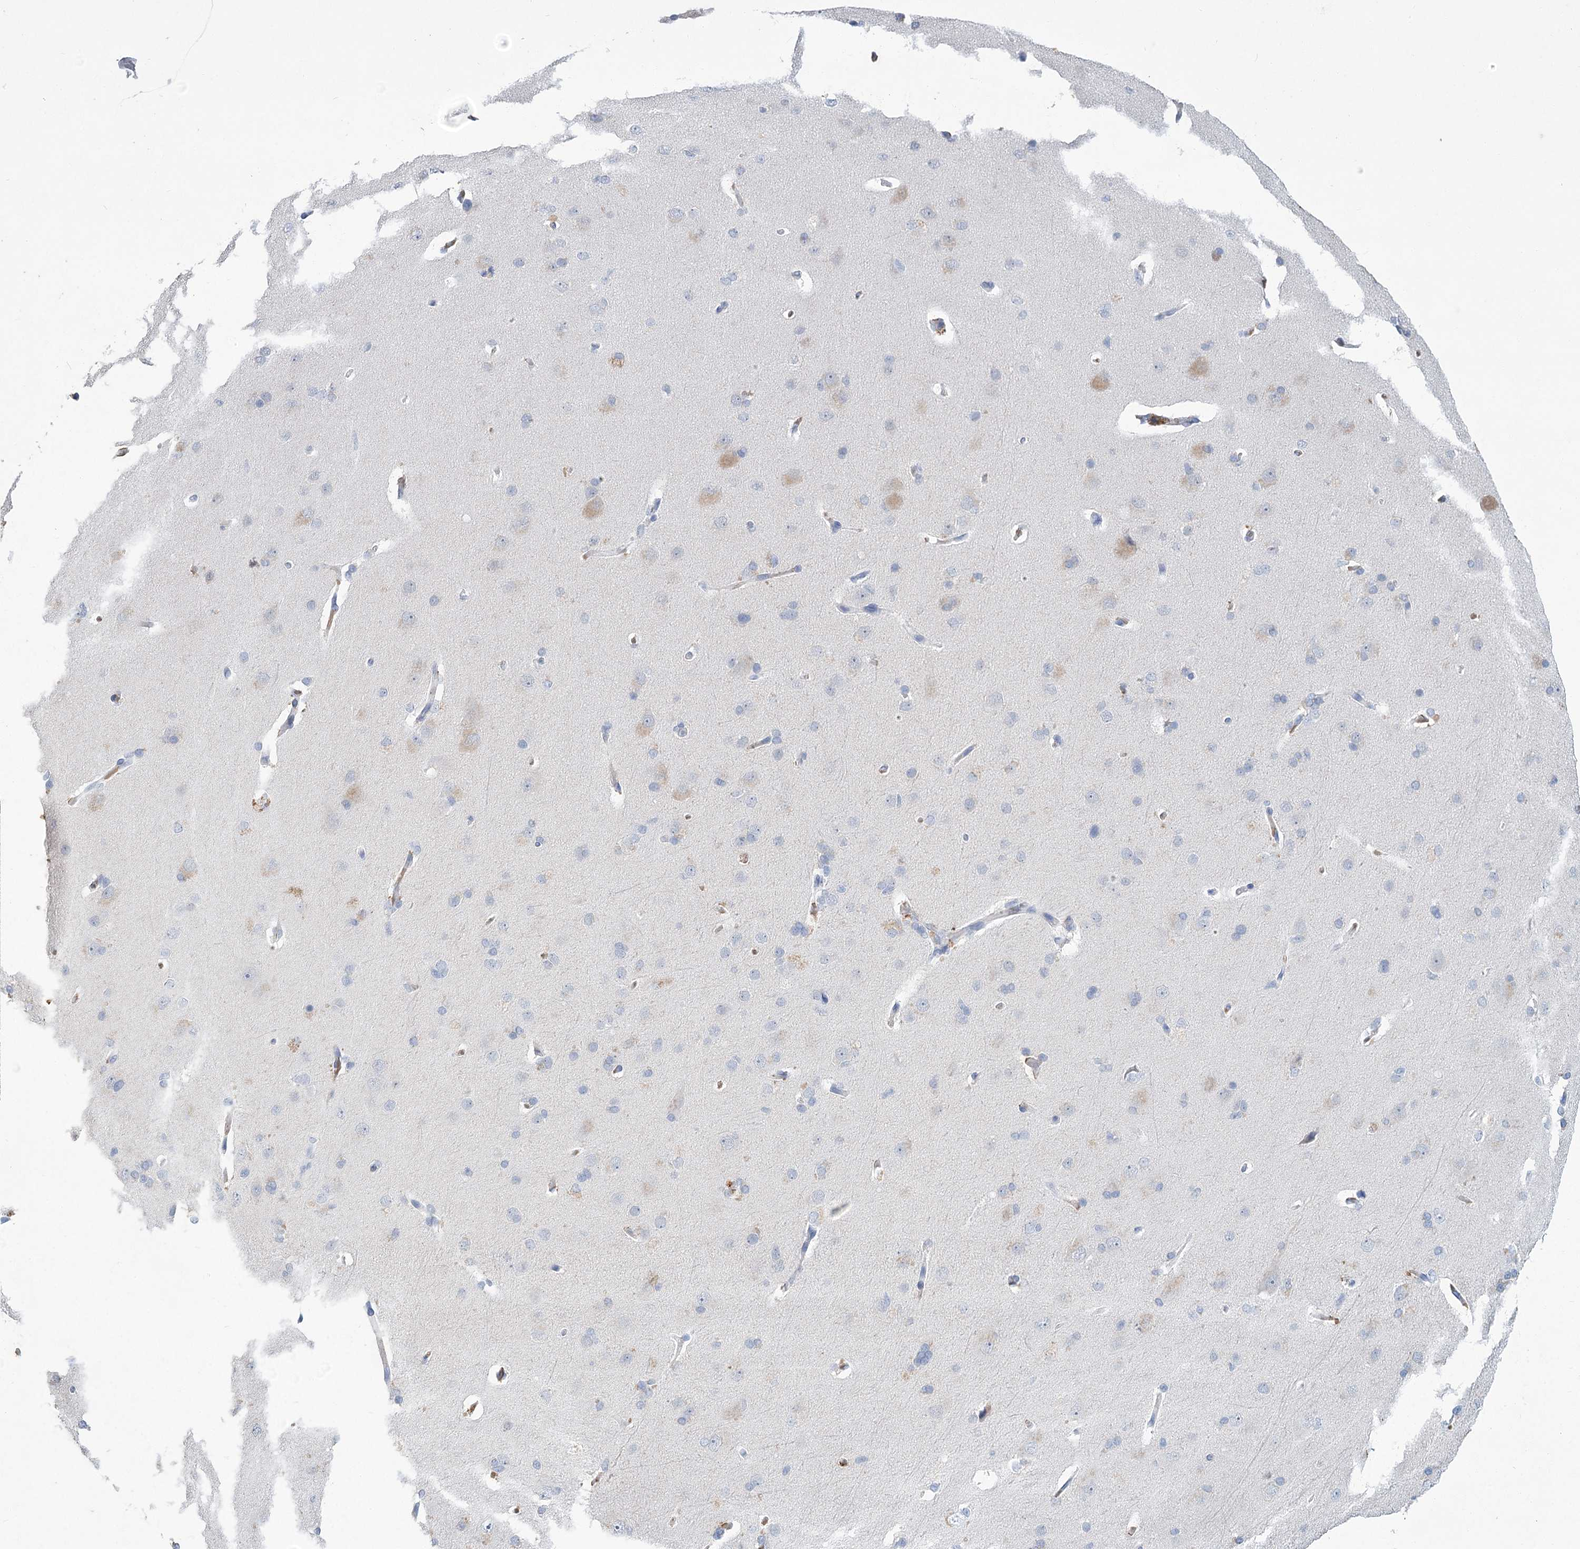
{"staining": {"intensity": "negative", "quantity": "none", "location": "none"}, "tissue": "cerebral cortex", "cell_type": "Endothelial cells", "image_type": "normal", "snomed": [{"axis": "morphology", "description": "Normal tissue, NOS"}, {"axis": "topography", "description": "Cerebral cortex"}], "caption": "DAB immunohistochemical staining of normal cerebral cortex demonstrates no significant positivity in endothelial cells.", "gene": "HBA1", "patient": {"sex": "male", "age": 62}}